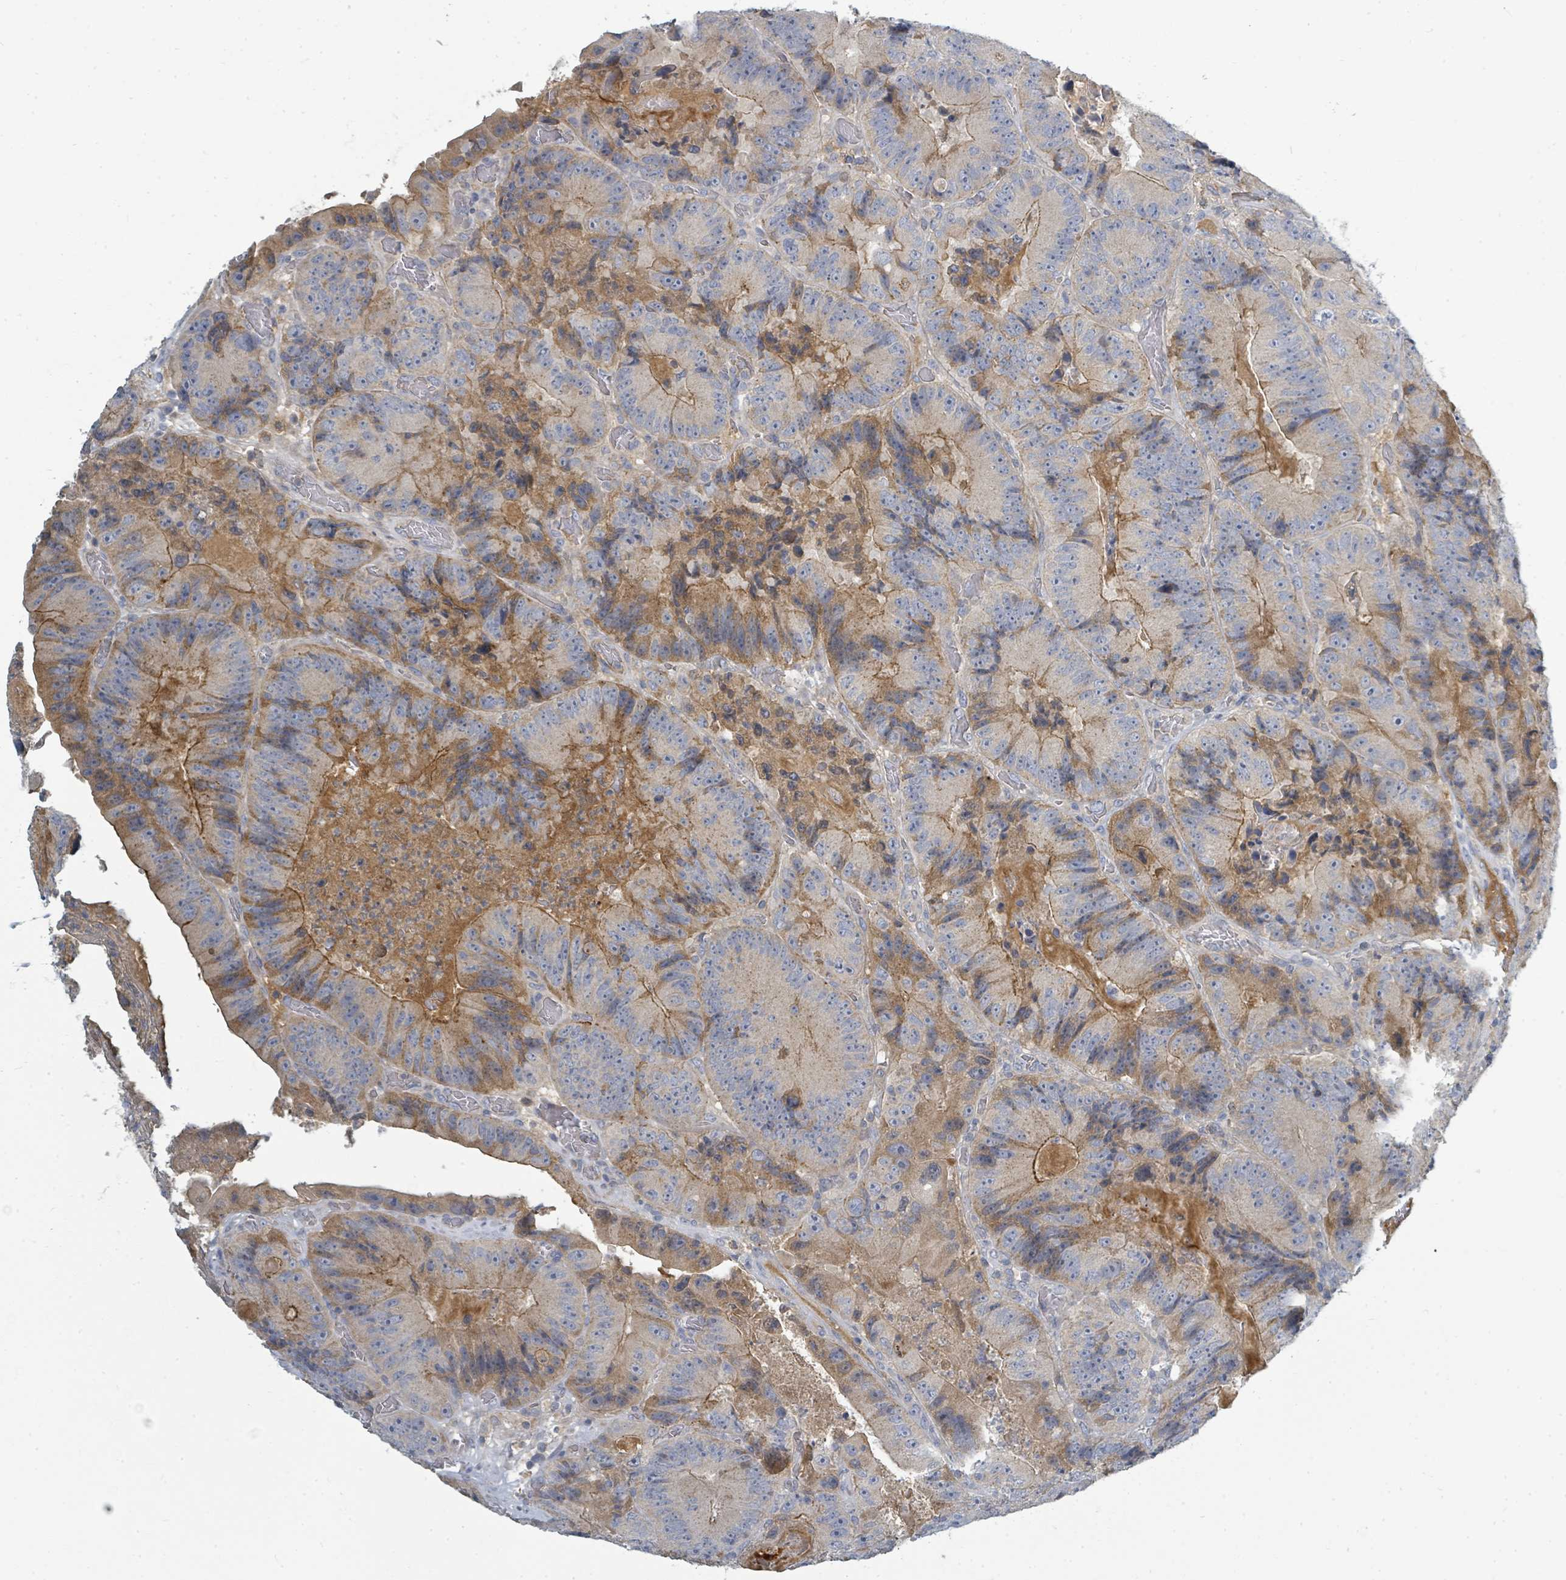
{"staining": {"intensity": "moderate", "quantity": "<25%", "location": "cytoplasmic/membranous"}, "tissue": "colorectal cancer", "cell_type": "Tumor cells", "image_type": "cancer", "snomed": [{"axis": "morphology", "description": "Adenocarcinoma, NOS"}, {"axis": "topography", "description": "Colon"}], "caption": "High-power microscopy captured an immunohistochemistry image of colorectal cancer (adenocarcinoma), revealing moderate cytoplasmic/membranous positivity in about <25% of tumor cells.", "gene": "SLC25A23", "patient": {"sex": "female", "age": 86}}